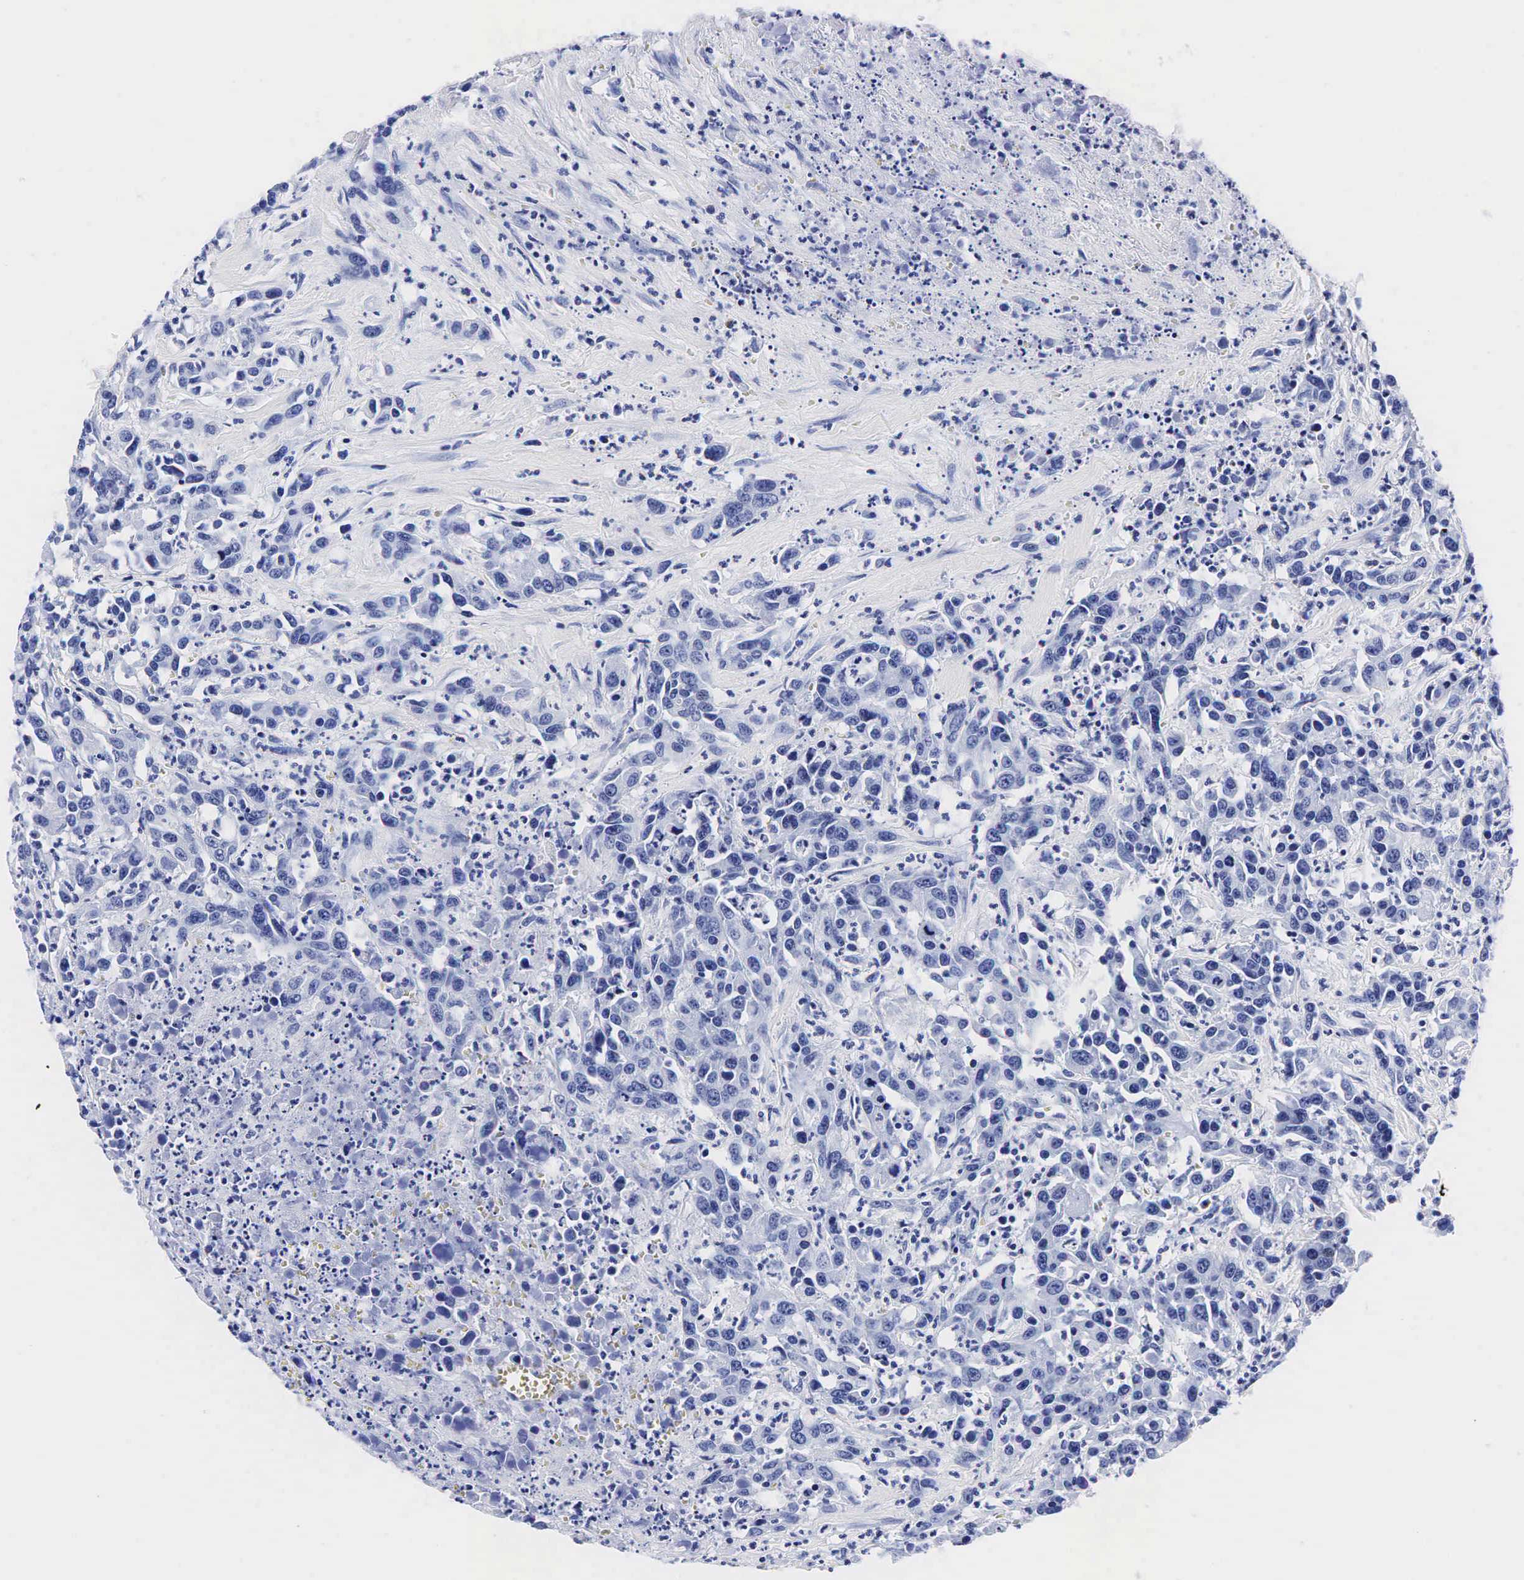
{"staining": {"intensity": "negative", "quantity": "none", "location": "none"}, "tissue": "urothelial cancer", "cell_type": "Tumor cells", "image_type": "cancer", "snomed": [{"axis": "morphology", "description": "Urothelial carcinoma, High grade"}, {"axis": "topography", "description": "Urinary bladder"}], "caption": "Immunohistochemistry (IHC) micrograph of neoplastic tissue: urothelial cancer stained with DAB displays no significant protein staining in tumor cells. The staining is performed using DAB (3,3'-diaminobenzidine) brown chromogen with nuclei counter-stained in using hematoxylin.", "gene": "TG", "patient": {"sex": "male", "age": 86}}